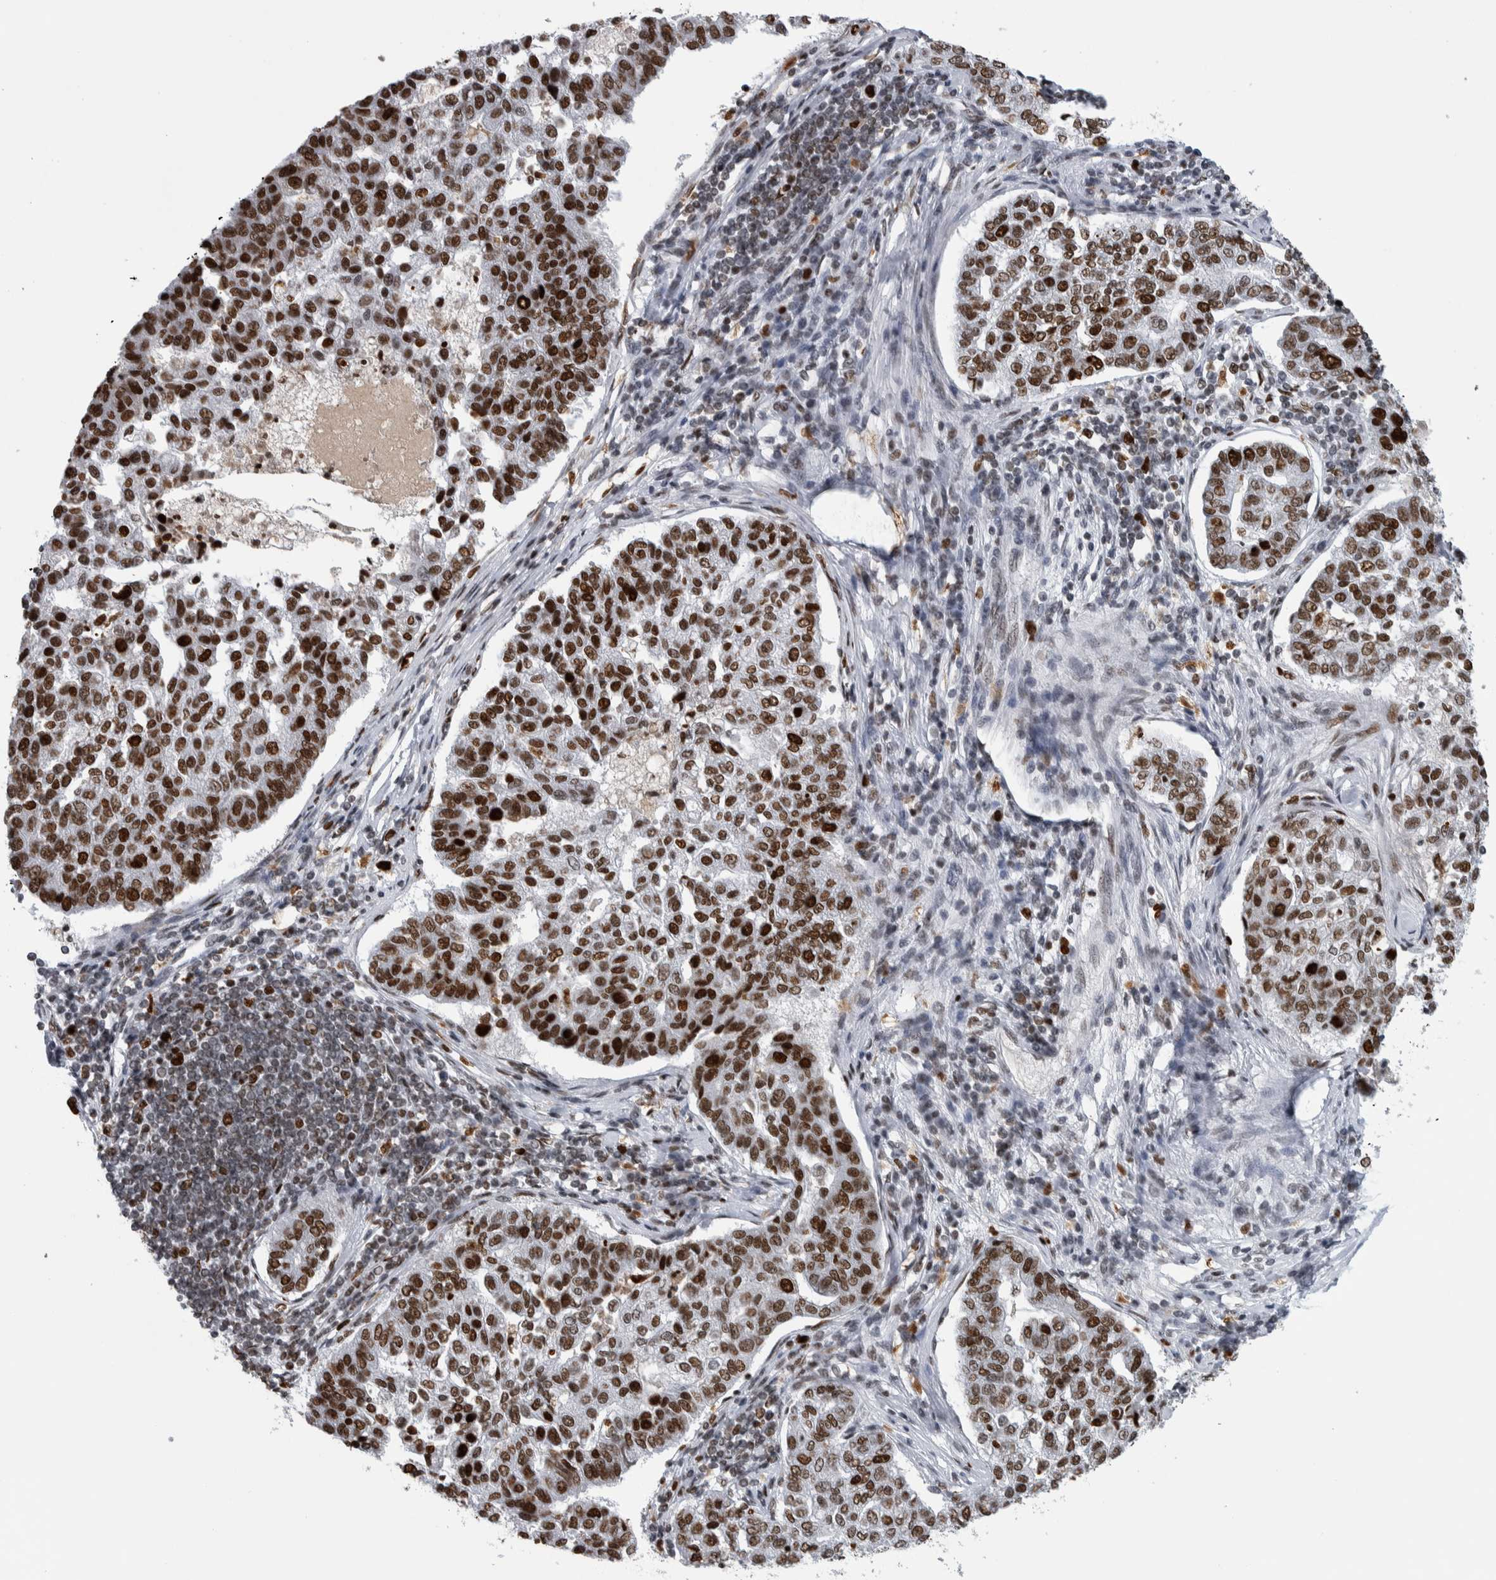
{"staining": {"intensity": "strong", "quantity": ">75%", "location": "nuclear"}, "tissue": "pancreatic cancer", "cell_type": "Tumor cells", "image_type": "cancer", "snomed": [{"axis": "morphology", "description": "Adenocarcinoma, NOS"}, {"axis": "topography", "description": "Pancreas"}], "caption": "A brown stain highlights strong nuclear staining of a protein in human pancreatic cancer tumor cells.", "gene": "TOP2B", "patient": {"sex": "female", "age": 61}}